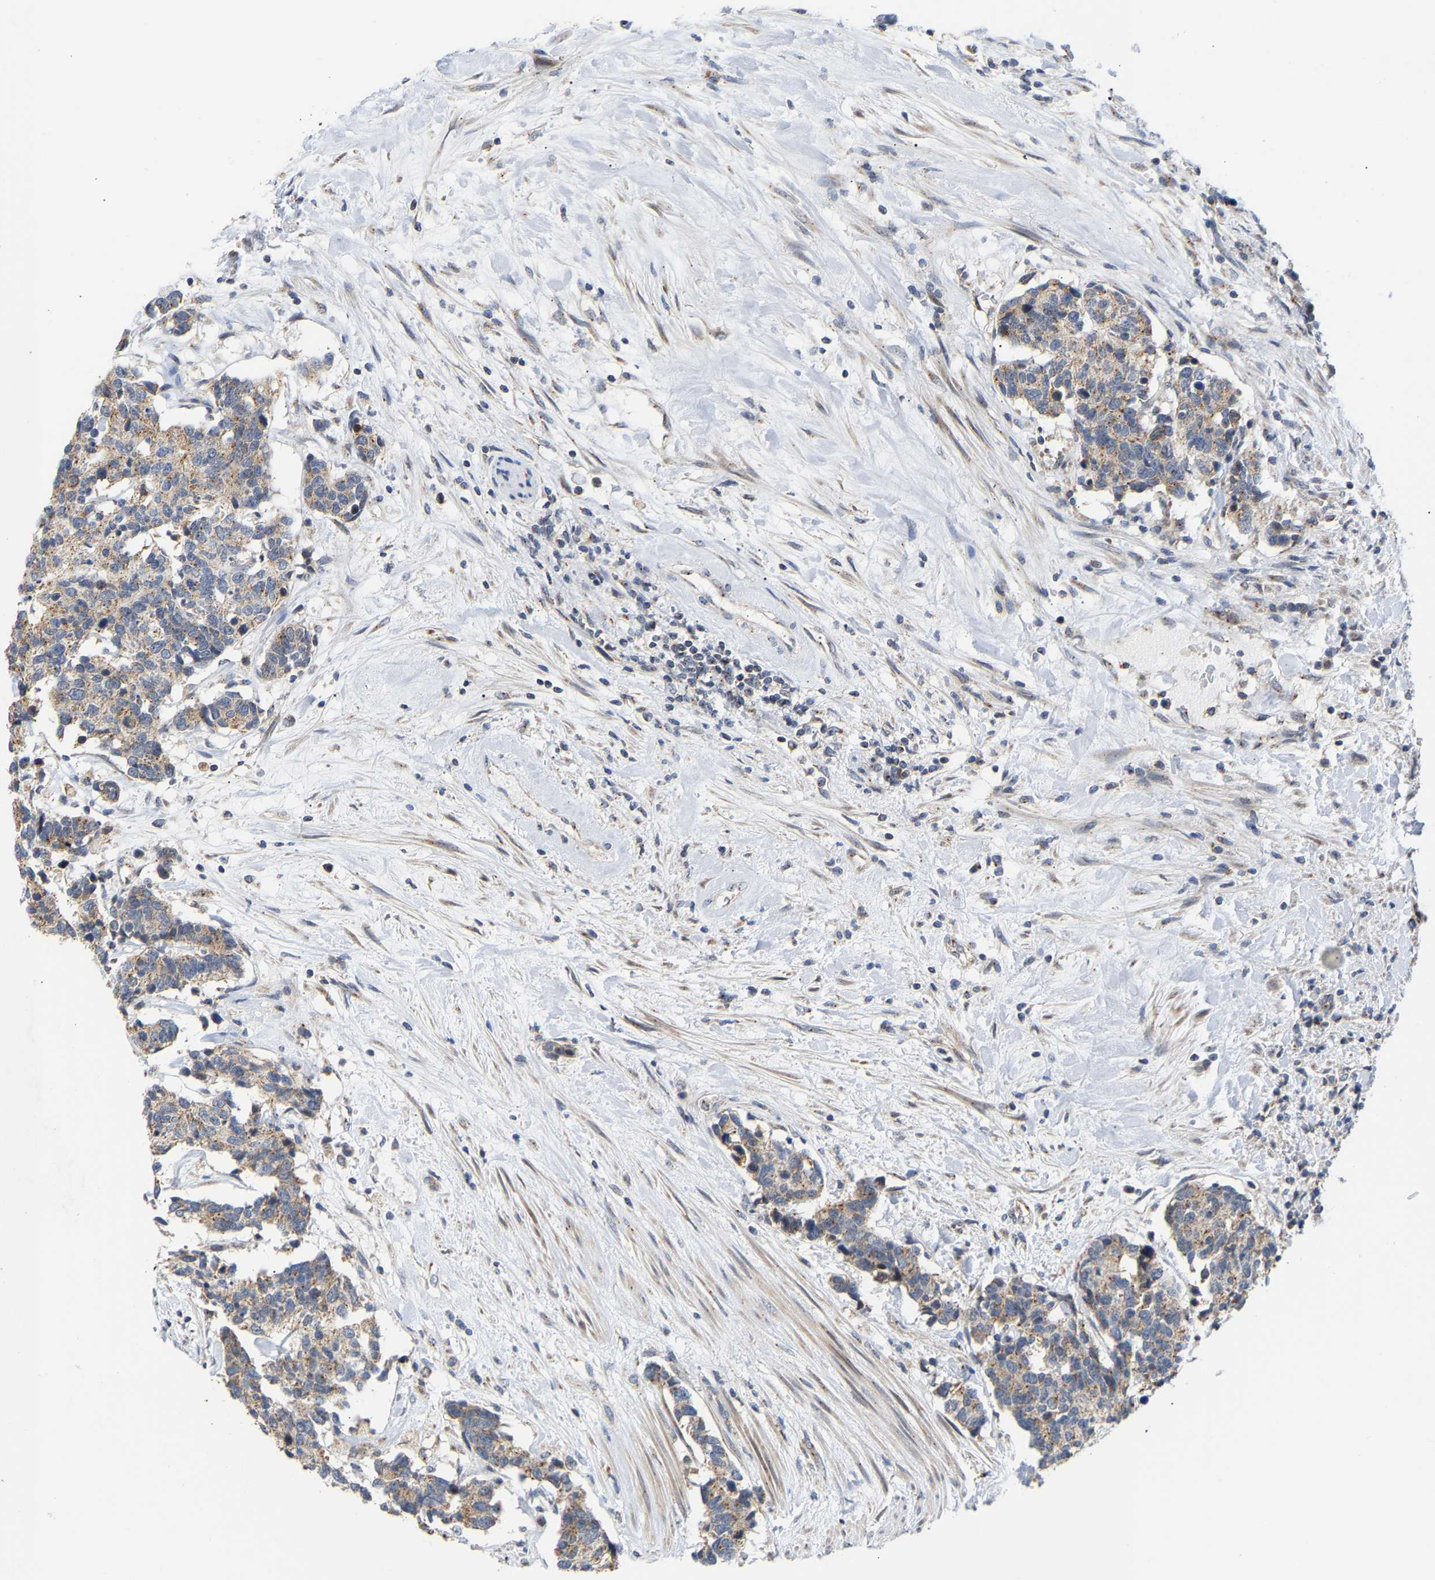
{"staining": {"intensity": "weak", "quantity": ">75%", "location": "cytoplasmic/membranous"}, "tissue": "carcinoid", "cell_type": "Tumor cells", "image_type": "cancer", "snomed": [{"axis": "morphology", "description": "Carcinoma, NOS"}, {"axis": "morphology", "description": "Carcinoid, malignant, NOS"}, {"axis": "topography", "description": "Urinary bladder"}], "caption": "Immunohistochemistry of human carcinoid demonstrates low levels of weak cytoplasmic/membranous positivity in approximately >75% of tumor cells. (Stains: DAB (3,3'-diaminobenzidine) in brown, nuclei in blue, Microscopy: brightfield microscopy at high magnification).", "gene": "PCNT", "patient": {"sex": "male", "age": 57}}